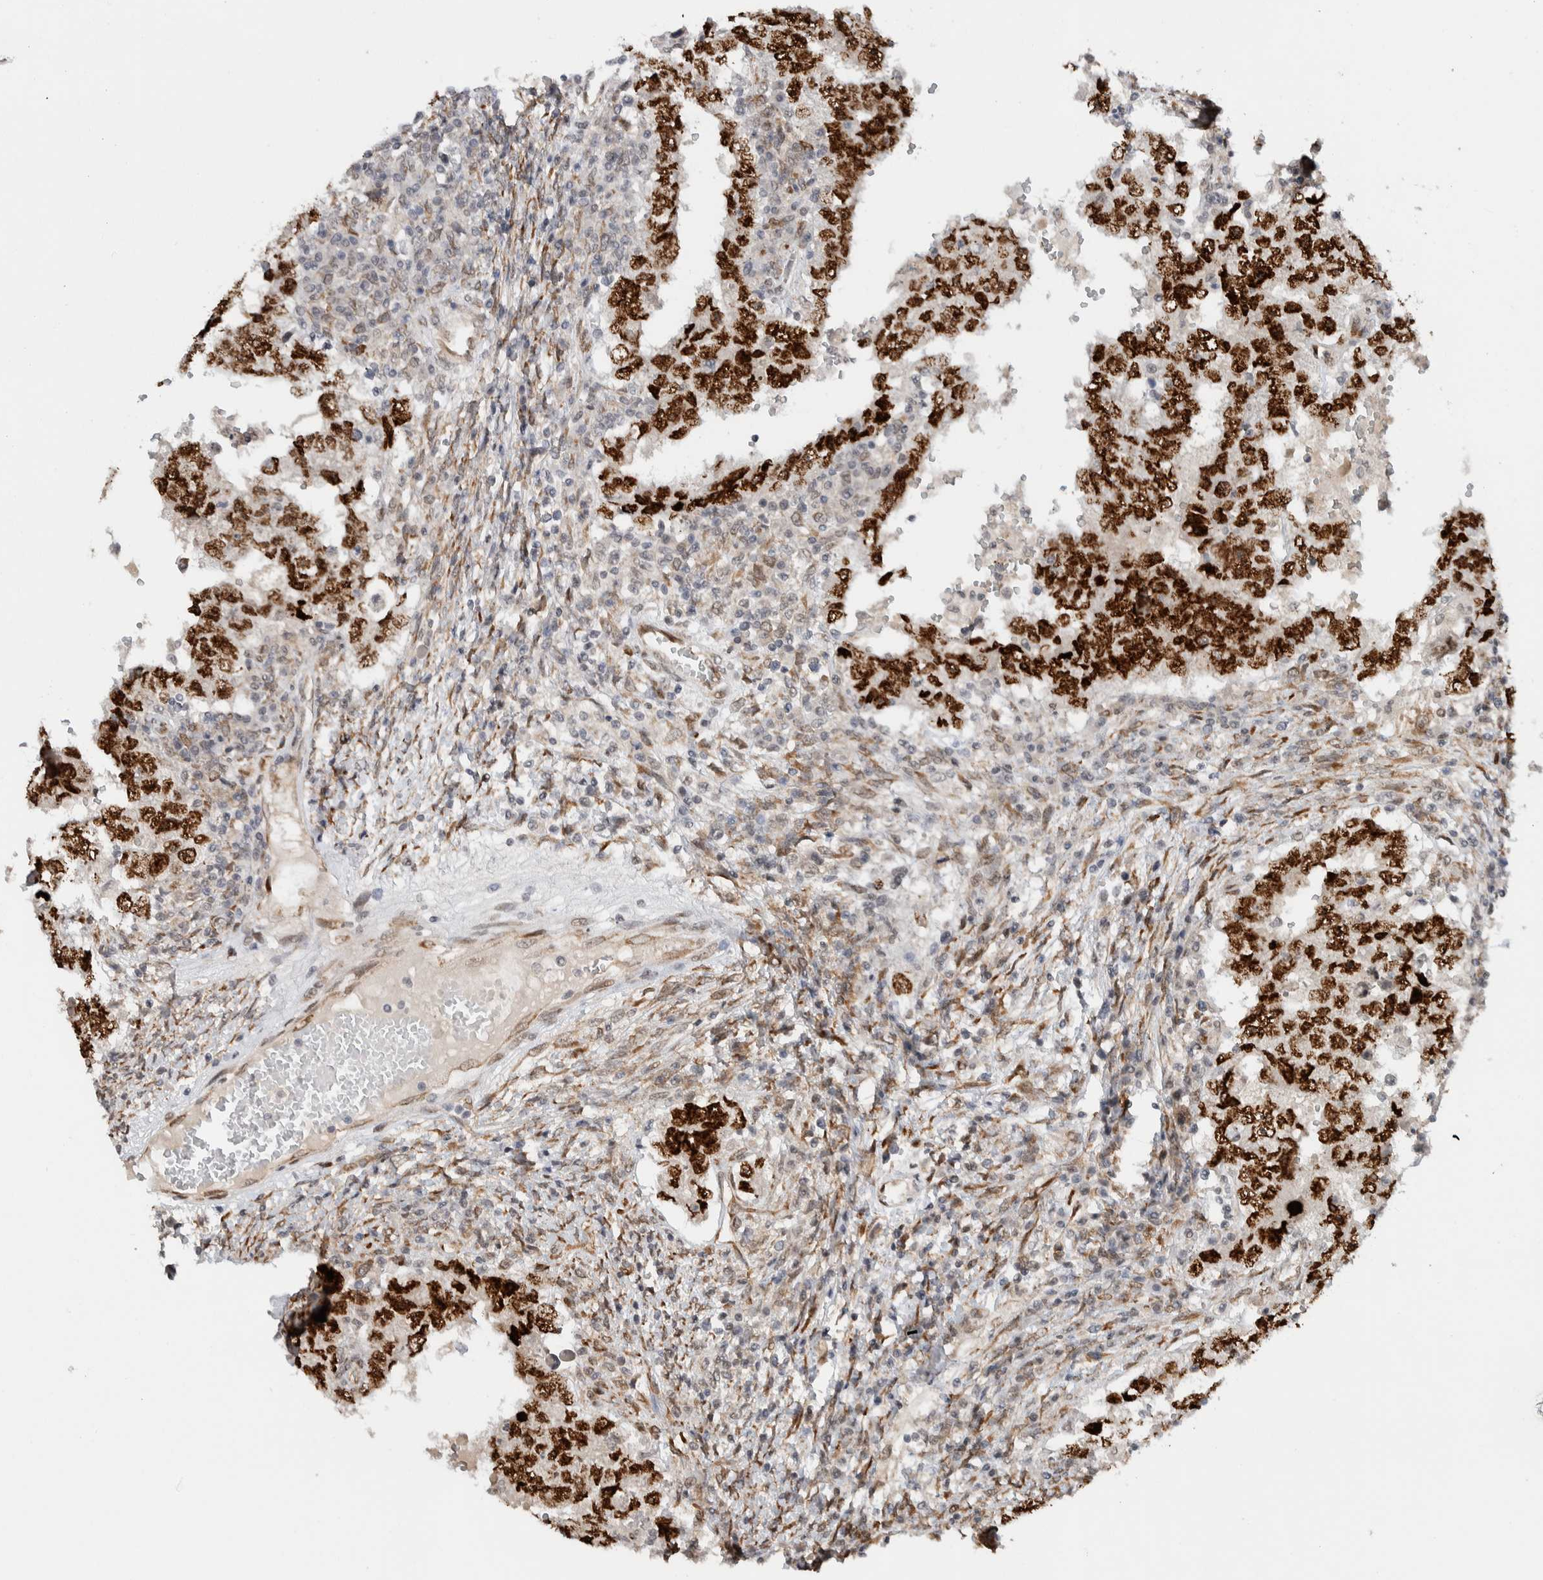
{"staining": {"intensity": "strong", "quantity": ">75%", "location": "cytoplasmic/membranous,nuclear"}, "tissue": "testis cancer", "cell_type": "Tumor cells", "image_type": "cancer", "snomed": [{"axis": "morphology", "description": "Carcinoma, Embryonal, NOS"}, {"axis": "topography", "description": "Testis"}], "caption": "Testis cancer stained for a protein (brown) displays strong cytoplasmic/membranous and nuclear positive staining in approximately >75% of tumor cells.", "gene": "TNRC18", "patient": {"sex": "male", "age": 26}}